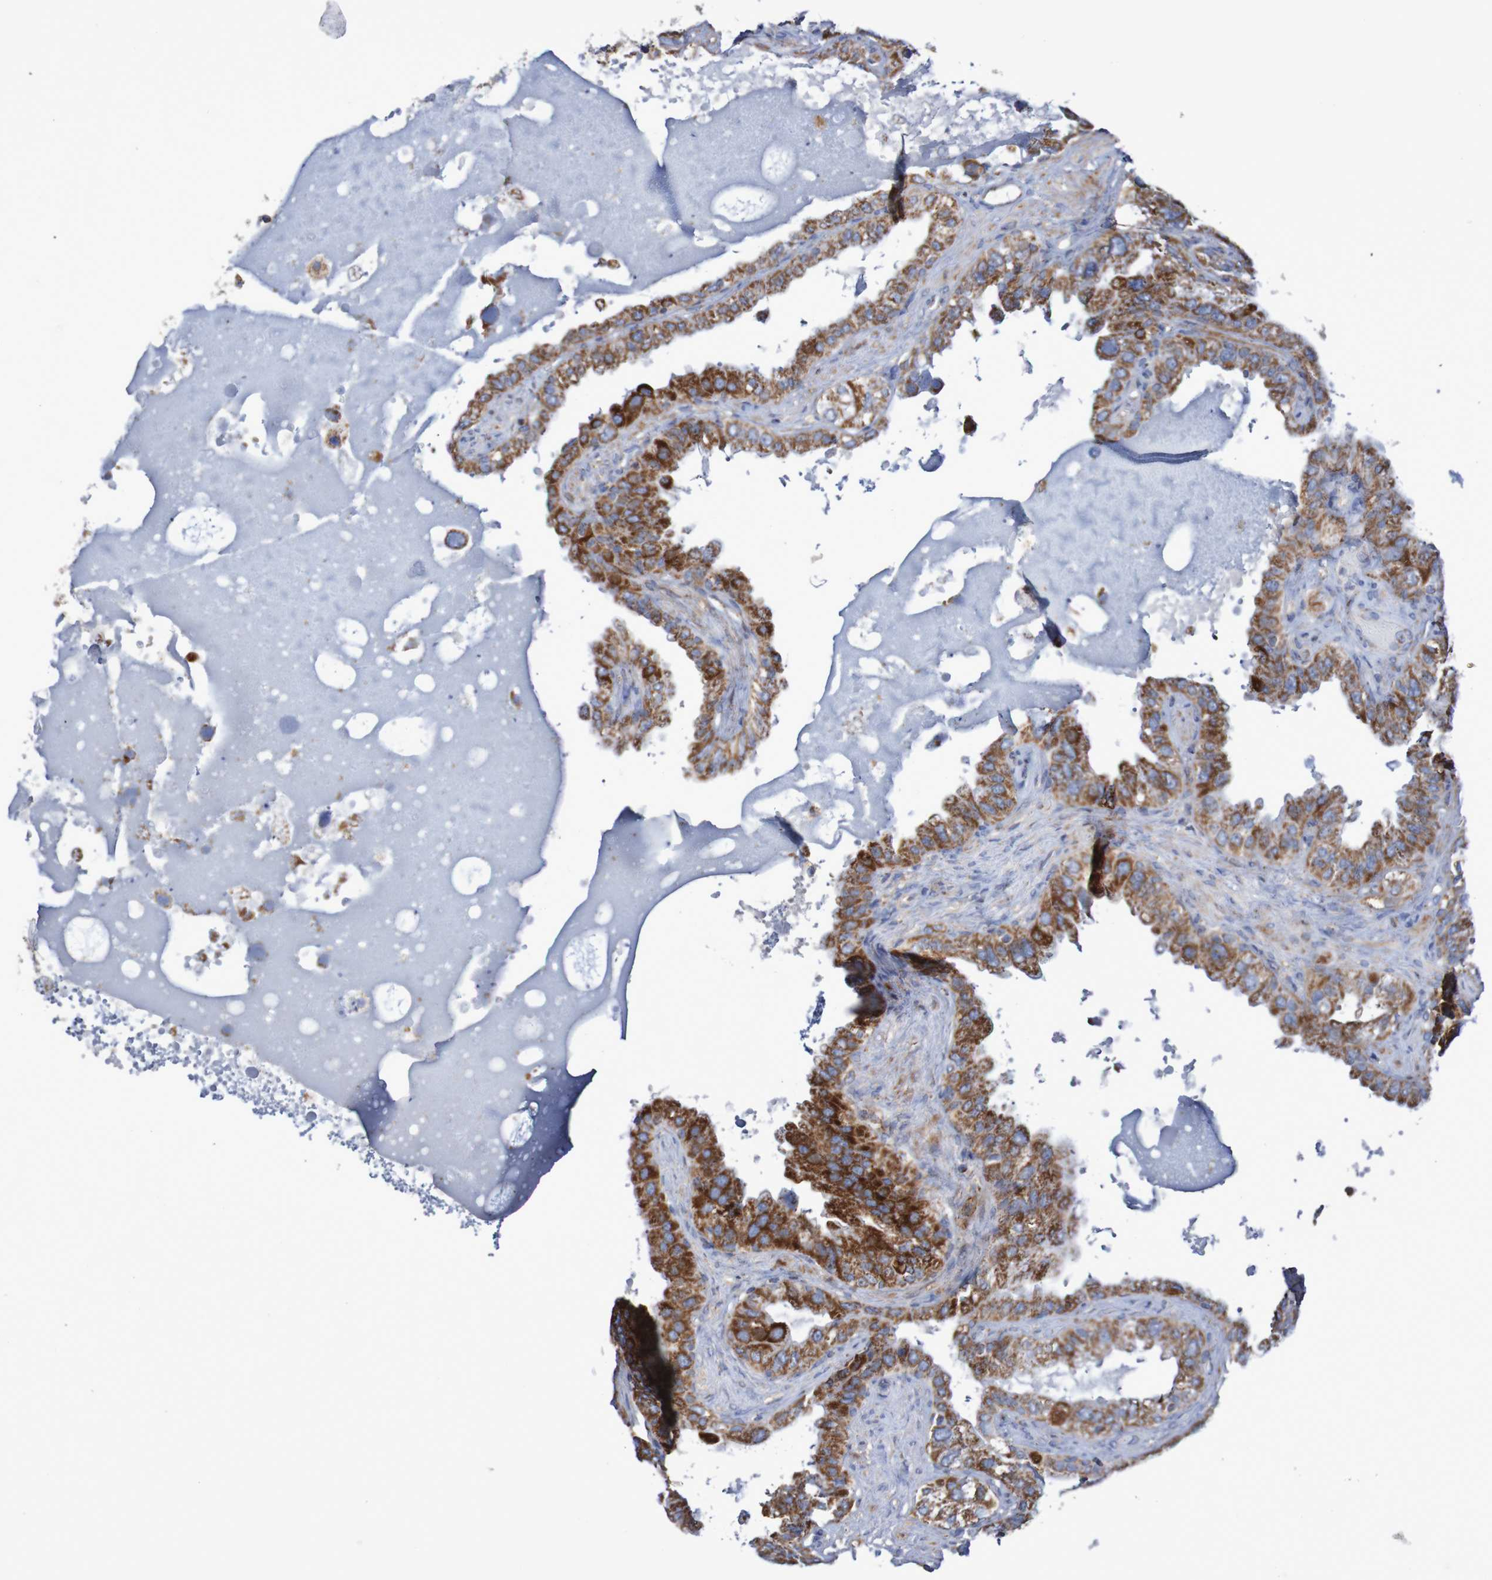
{"staining": {"intensity": "strong", "quantity": ">75%", "location": "cytoplasmic/membranous"}, "tissue": "seminal vesicle", "cell_type": "Glandular cells", "image_type": "normal", "snomed": [{"axis": "morphology", "description": "Normal tissue, NOS"}, {"axis": "topography", "description": "Seminal veicle"}], "caption": "Immunohistochemistry (IHC) (DAB) staining of normal seminal vesicle displays strong cytoplasmic/membranous protein positivity in about >75% of glandular cells. The staining is performed using DAB brown chromogen to label protein expression. The nuclei are counter-stained blue using hematoxylin.", "gene": "MMEL1", "patient": {"sex": "male", "age": 68}}